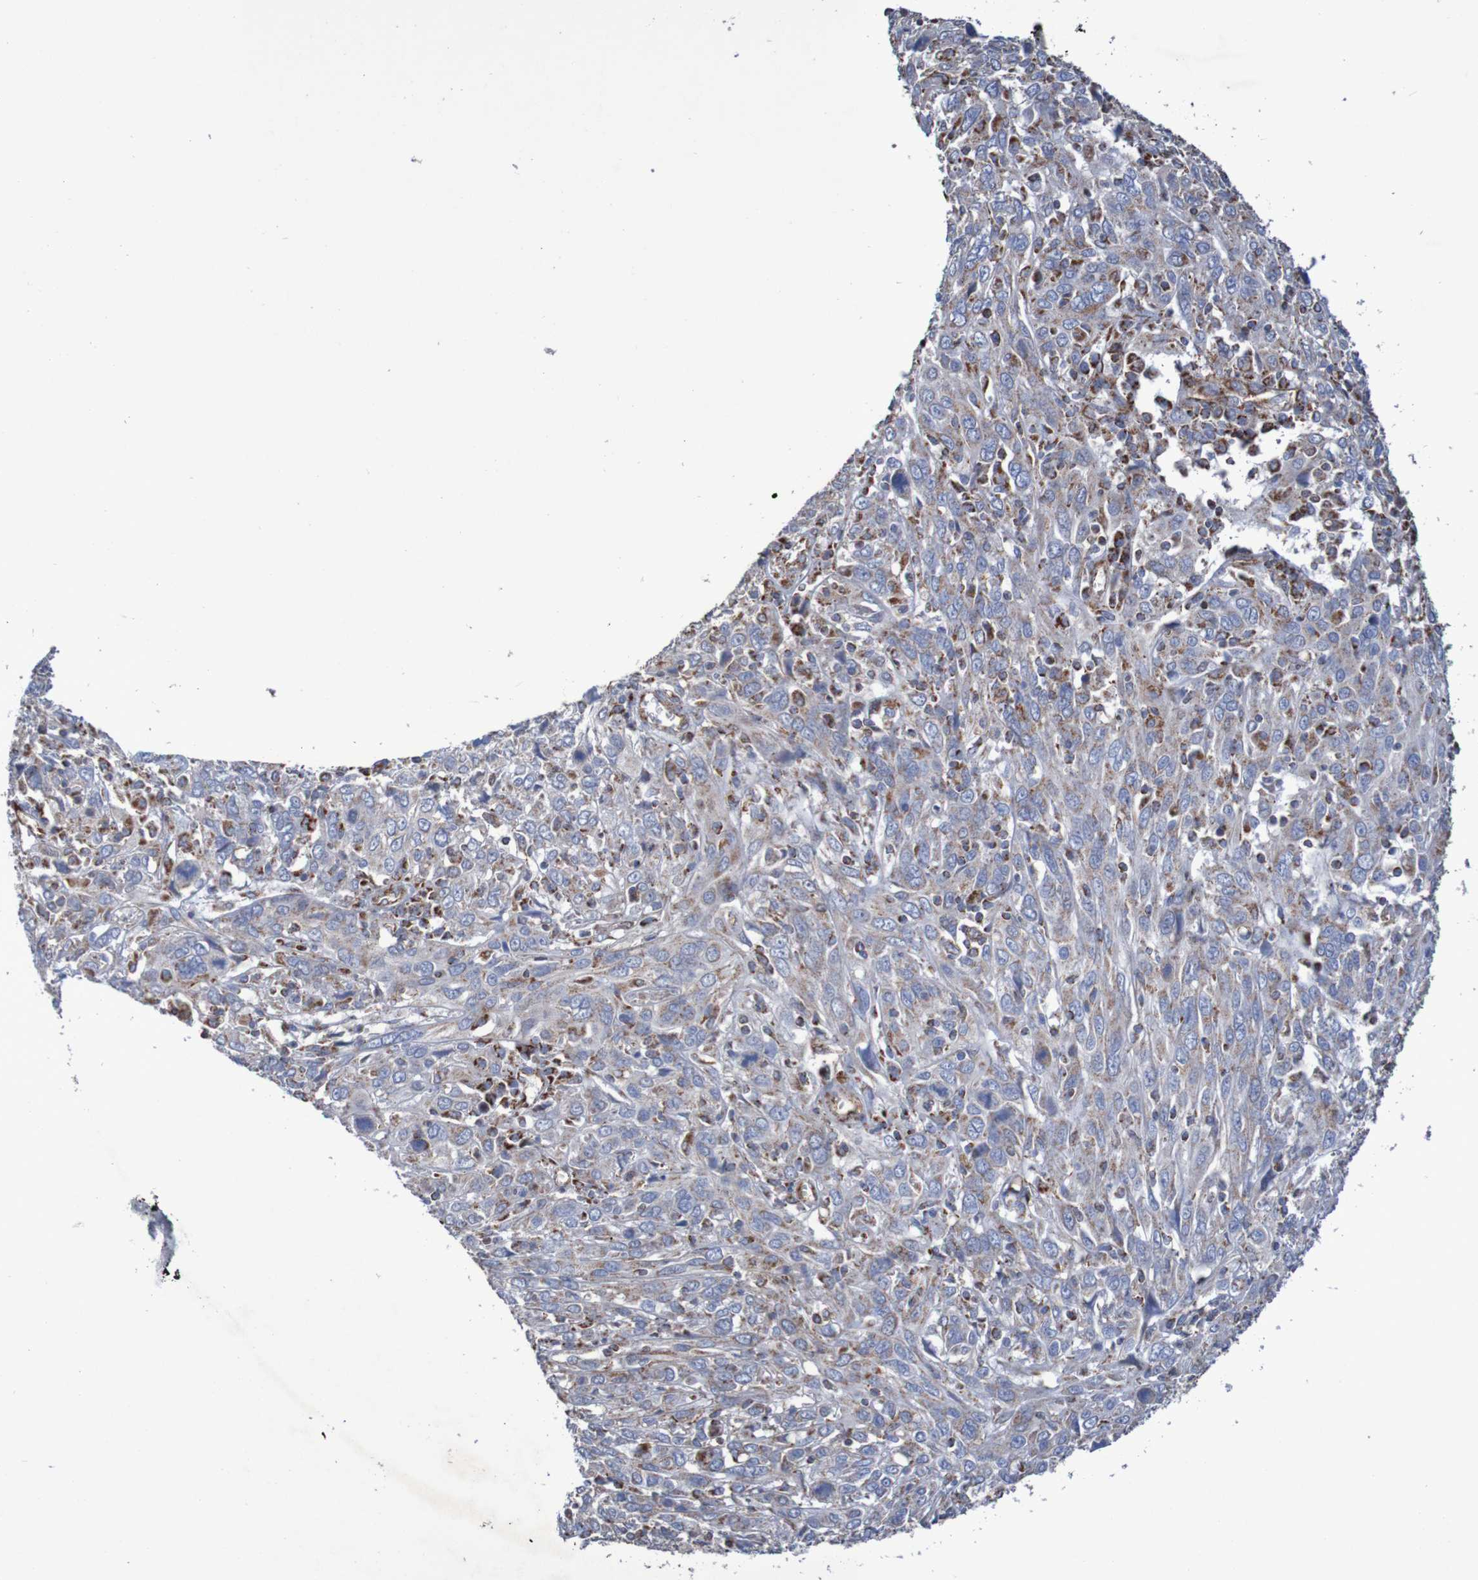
{"staining": {"intensity": "moderate", "quantity": "<25%", "location": "cytoplasmic/membranous"}, "tissue": "cervical cancer", "cell_type": "Tumor cells", "image_type": "cancer", "snomed": [{"axis": "morphology", "description": "Squamous cell carcinoma, NOS"}, {"axis": "topography", "description": "Cervix"}], "caption": "There is low levels of moderate cytoplasmic/membranous positivity in tumor cells of cervical cancer (squamous cell carcinoma), as demonstrated by immunohistochemical staining (brown color).", "gene": "MMEL1", "patient": {"sex": "female", "age": 46}}